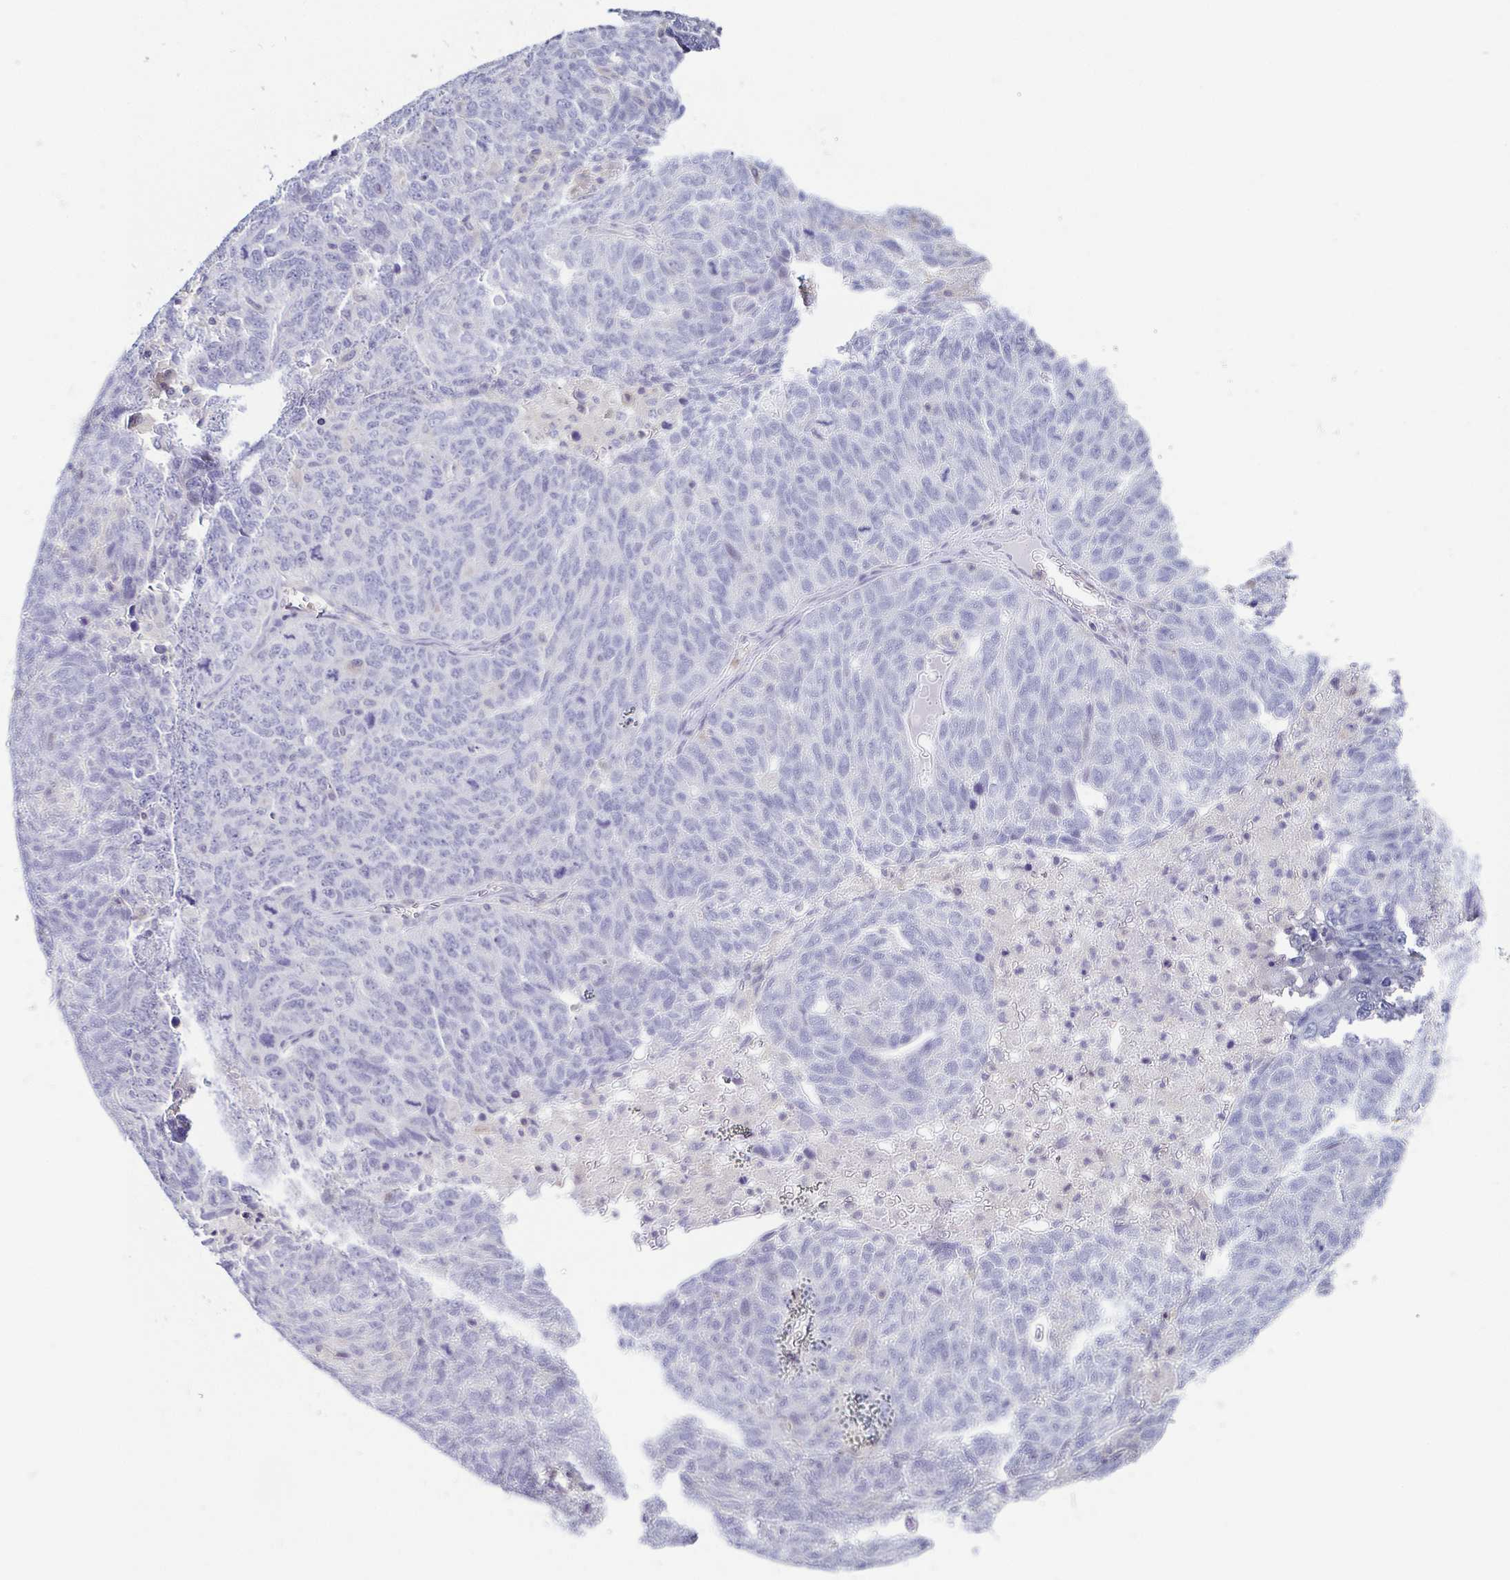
{"staining": {"intensity": "negative", "quantity": "none", "location": "none"}, "tissue": "ovarian cancer", "cell_type": "Tumor cells", "image_type": "cancer", "snomed": [{"axis": "morphology", "description": "Cystadenocarcinoma, serous, NOS"}, {"axis": "topography", "description": "Ovary"}], "caption": "A high-resolution photomicrograph shows IHC staining of ovarian cancer, which demonstrates no significant staining in tumor cells.", "gene": "FAM162B", "patient": {"sex": "female", "age": 71}}